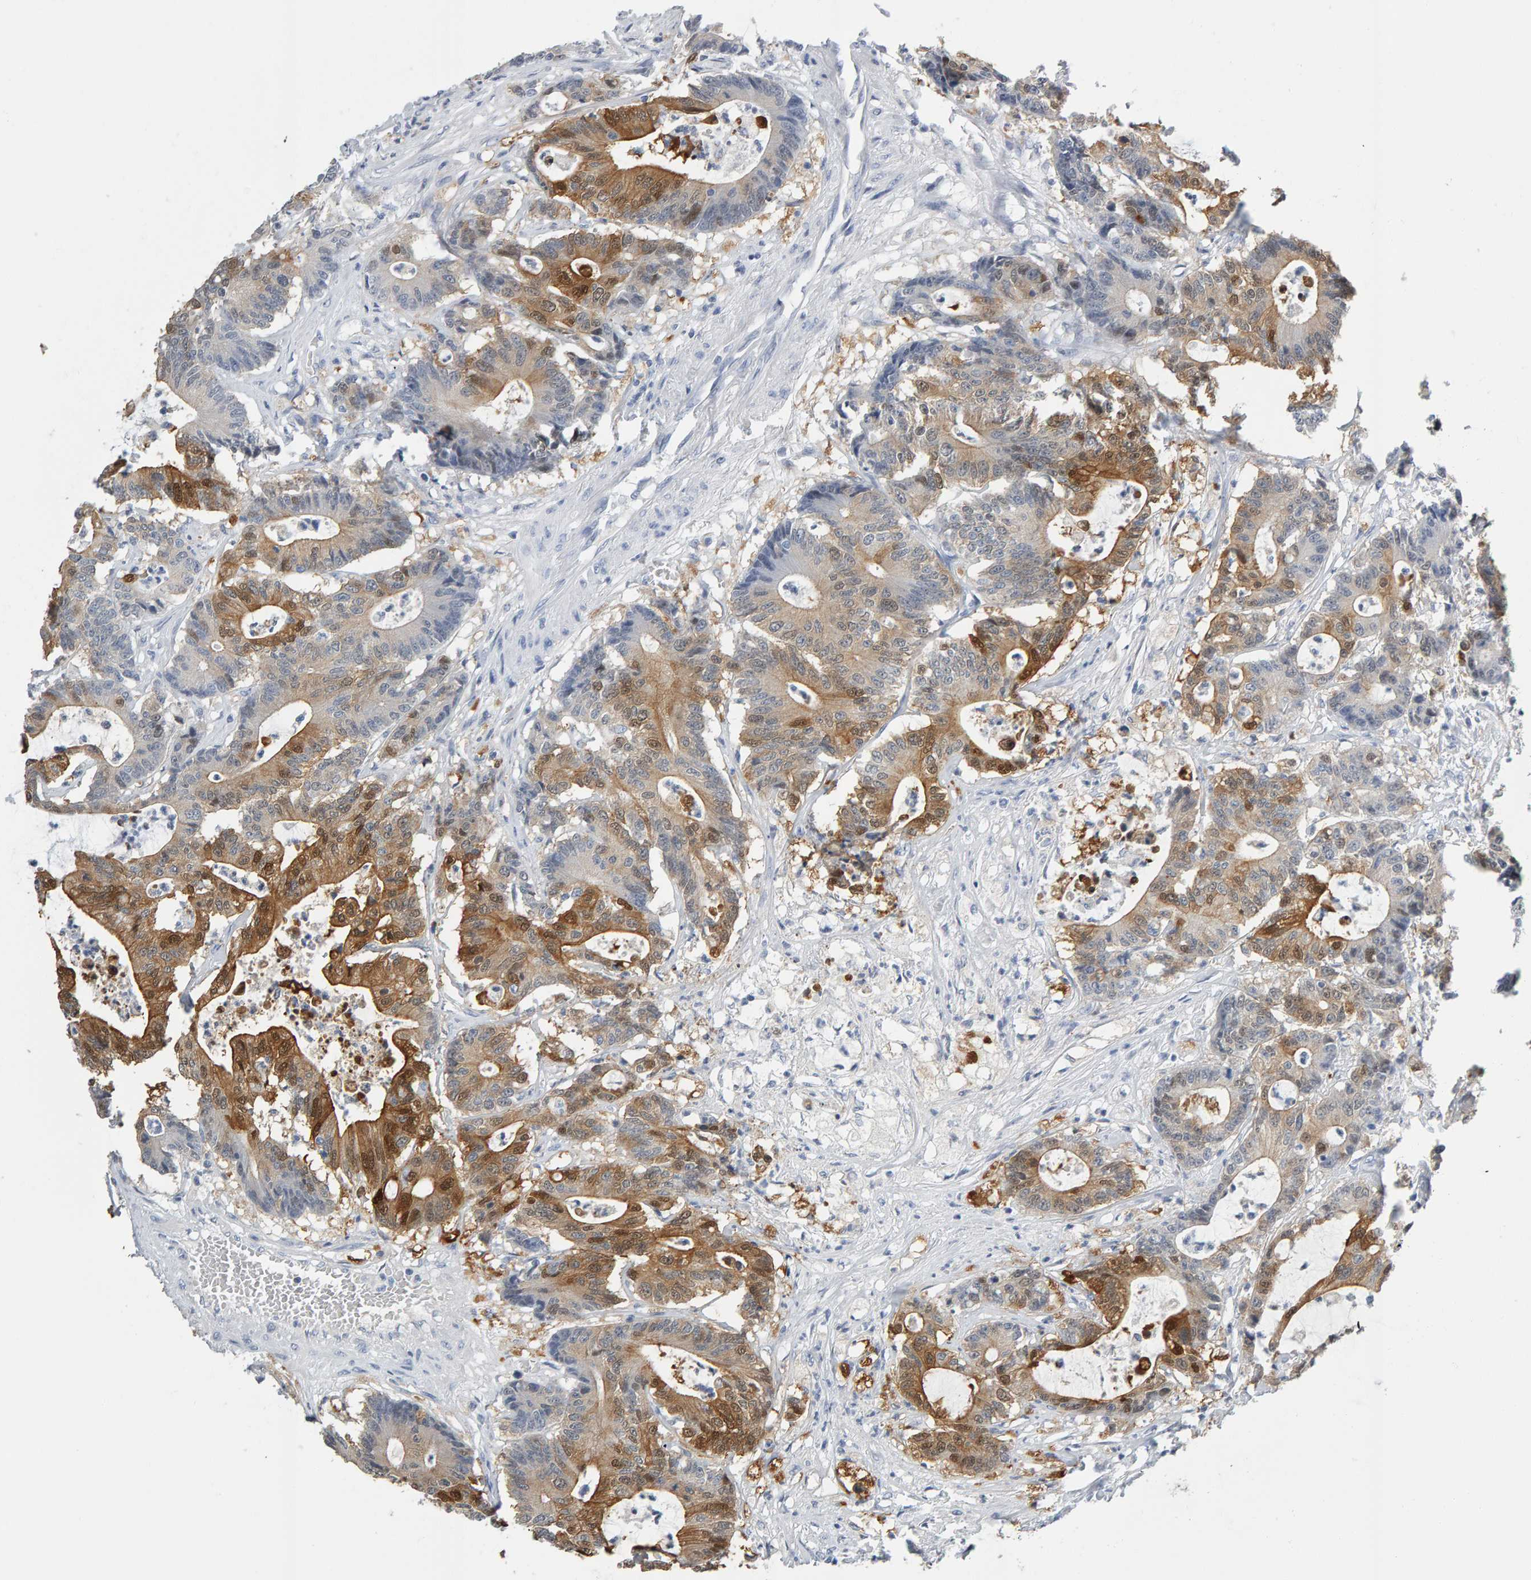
{"staining": {"intensity": "moderate", "quantity": ">75%", "location": "cytoplasmic/membranous"}, "tissue": "colorectal cancer", "cell_type": "Tumor cells", "image_type": "cancer", "snomed": [{"axis": "morphology", "description": "Adenocarcinoma, NOS"}, {"axis": "topography", "description": "Colon"}], "caption": "Protein positivity by IHC demonstrates moderate cytoplasmic/membranous staining in approximately >75% of tumor cells in colorectal adenocarcinoma.", "gene": "CTH", "patient": {"sex": "female", "age": 84}}